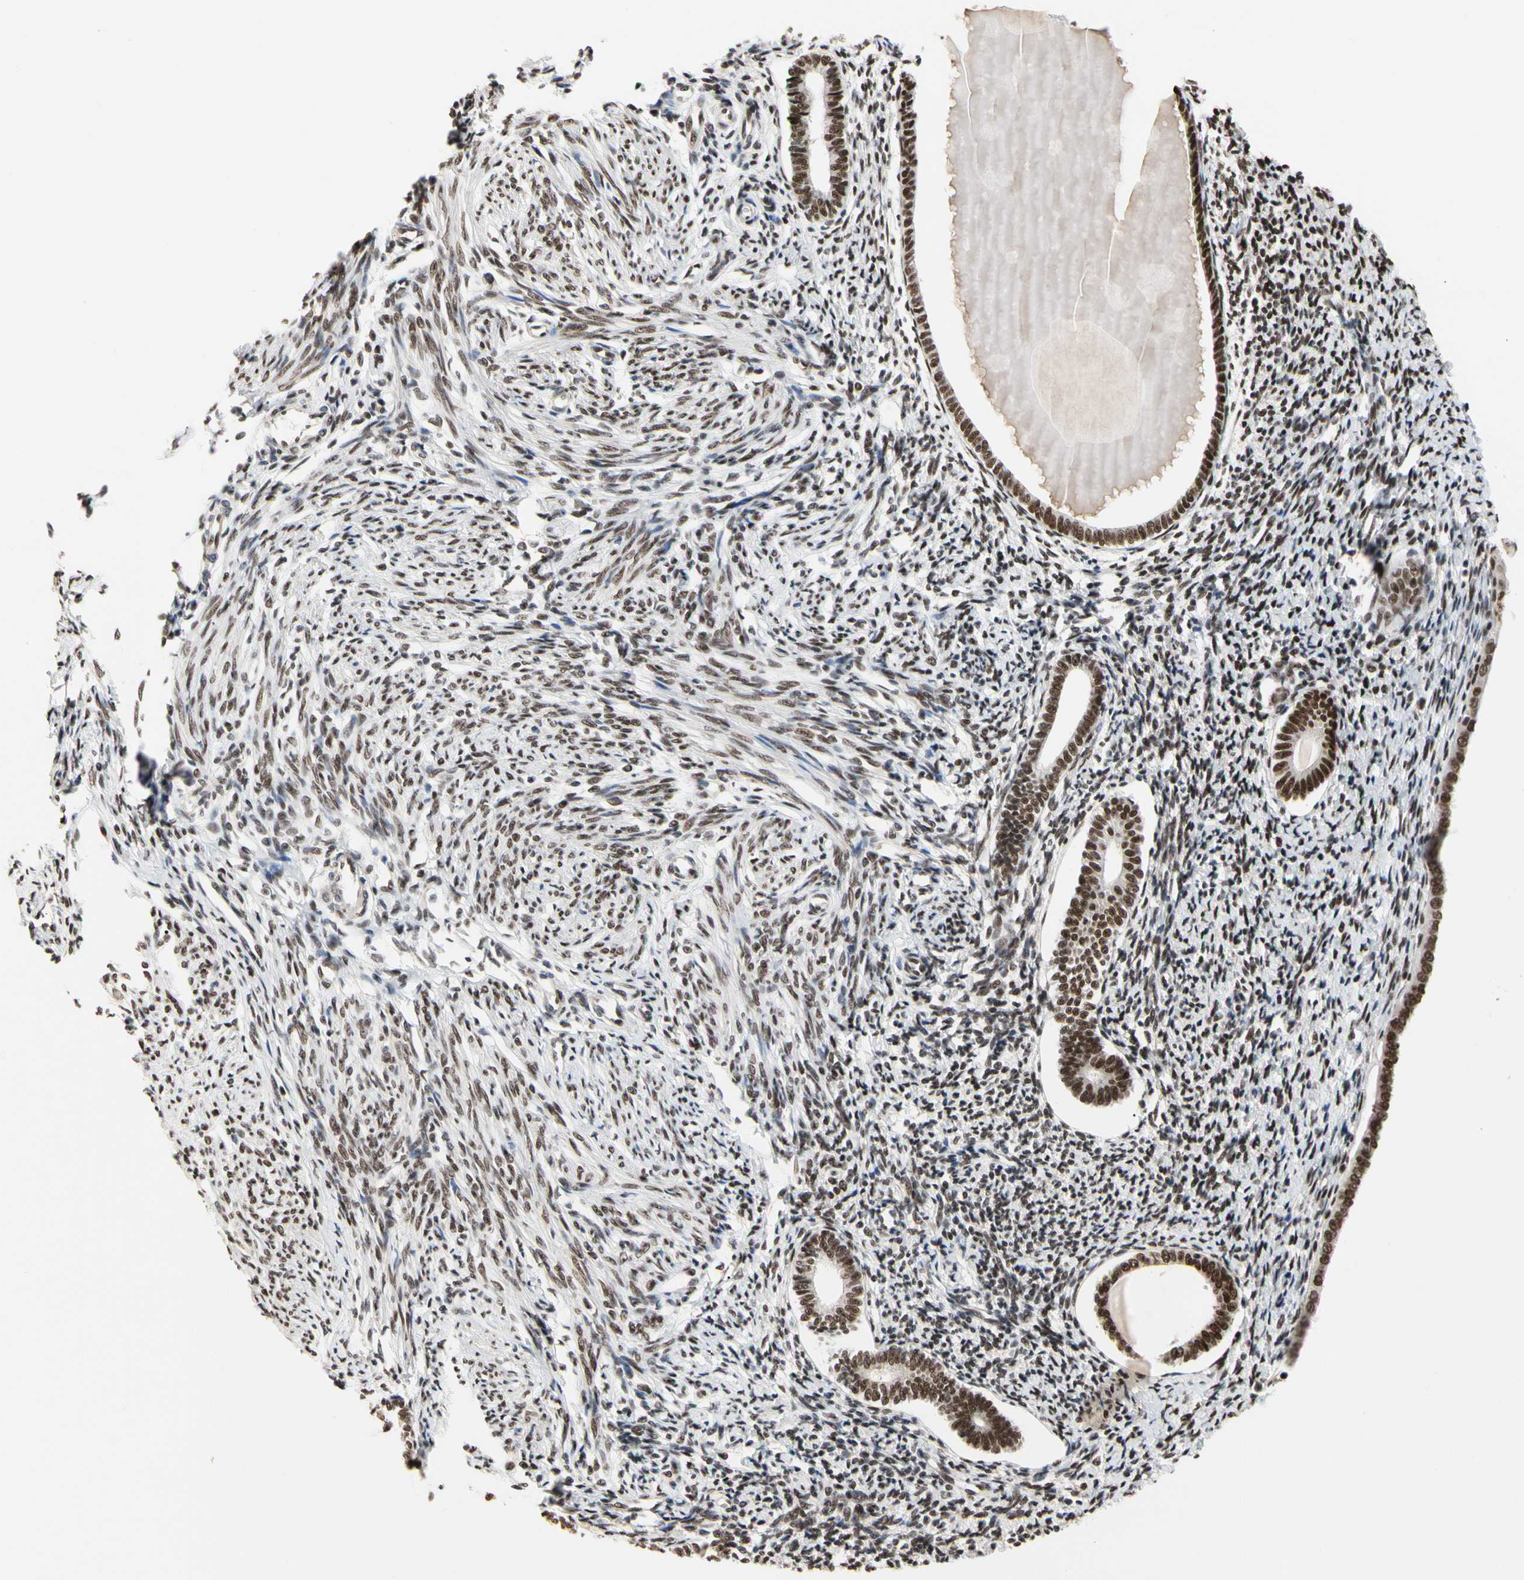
{"staining": {"intensity": "strong", "quantity": ">75%", "location": "nuclear"}, "tissue": "endometrium", "cell_type": "Cells in endometrial stroma", "image_type": "normal", "snomed": [{"axis": "morphology", "description": "Normal tissue, NOS"}, {"axis": "topography", "description": "Endometrium"}], "caption": "Human endometrium stained for a protein (brown) displays strong nuclear positive positivity in about >75% of cells in endometrial stroma.", "gene": "FAM98B", "patient": {"sex": "female", "age": 71}}